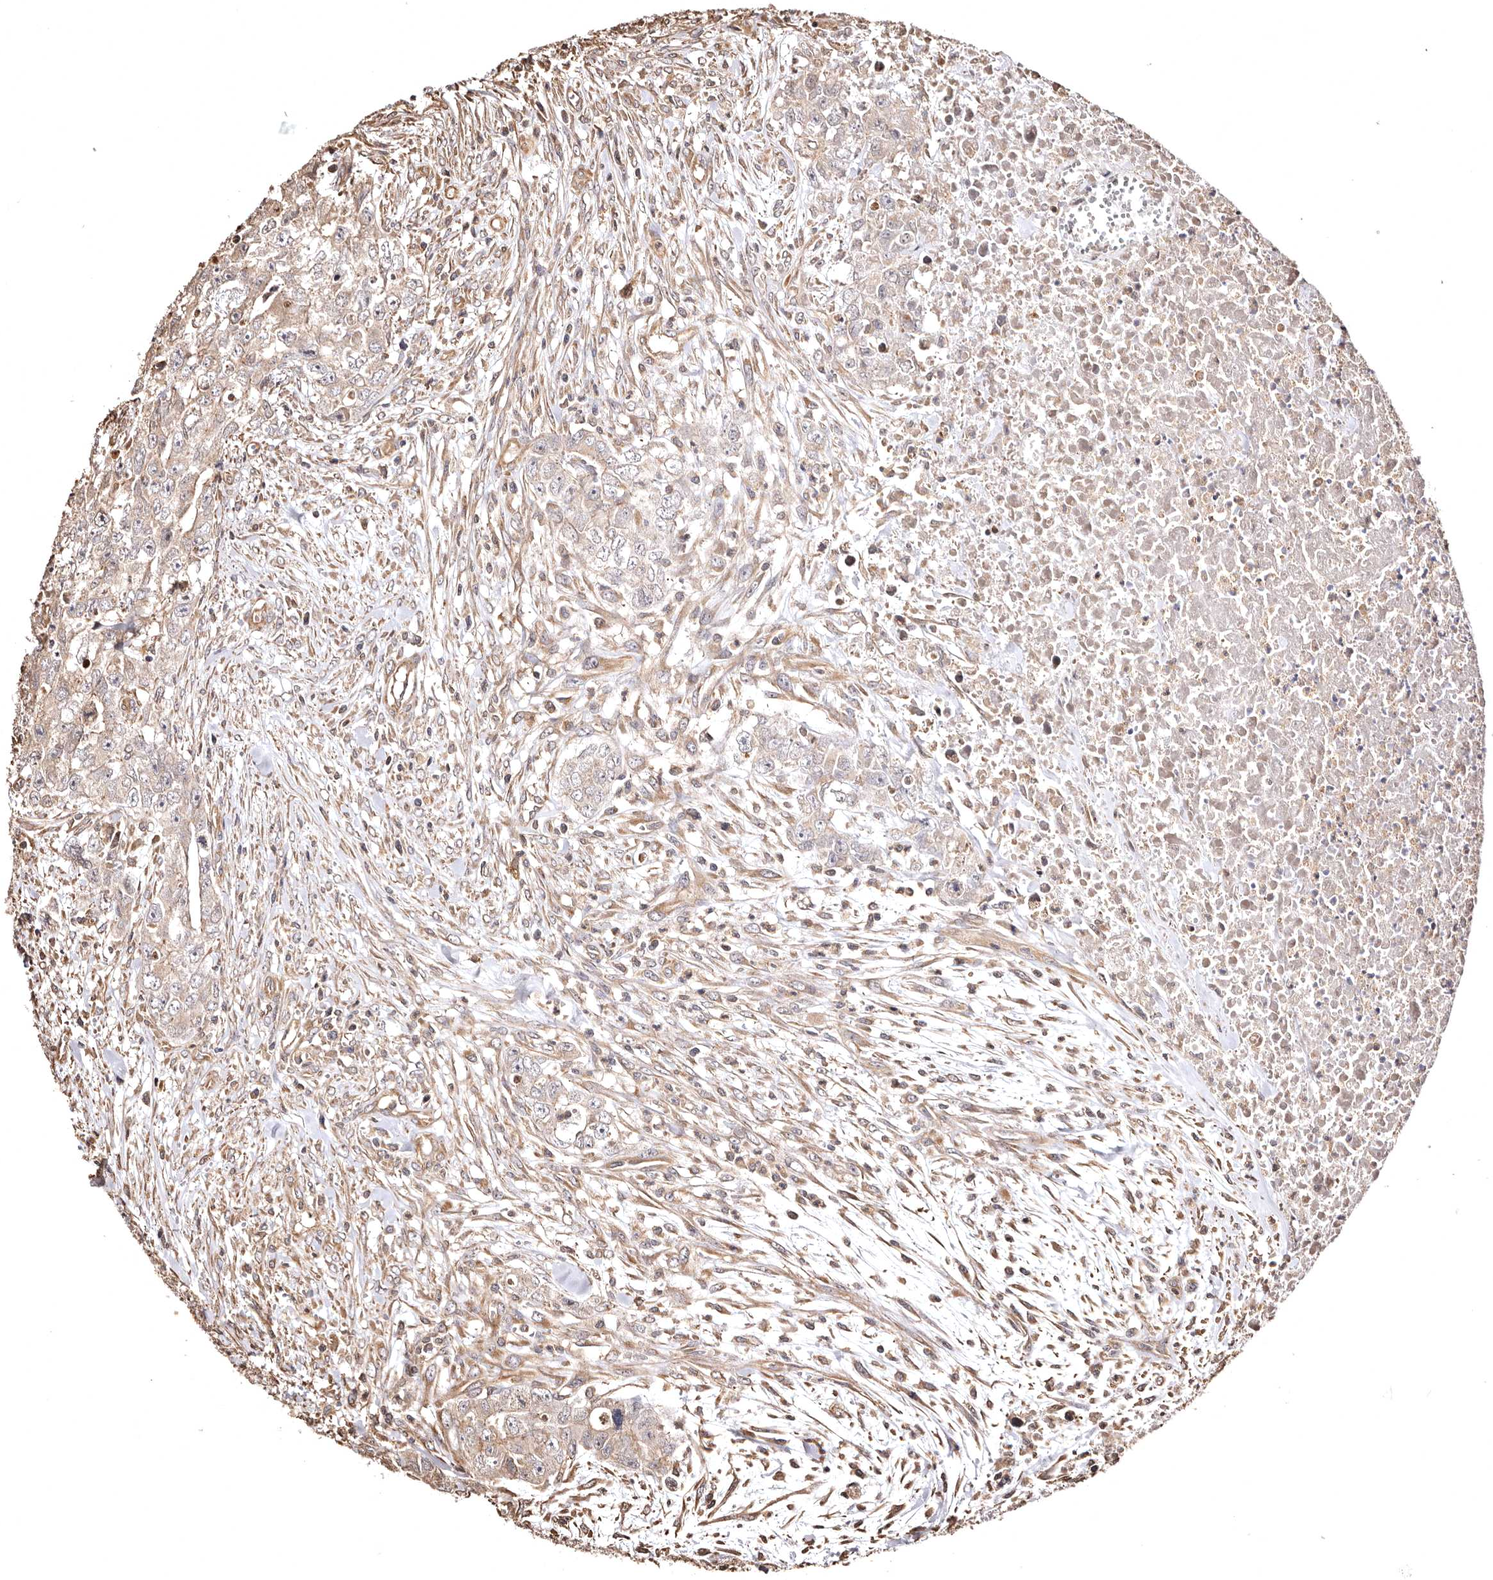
{"staining": {"intensity": "weak", "quantity": ">75%", "location": "cytoplasmic/membranous"}, "tissue": "testis cancer", "cell_type": "Tumor cells", "image_type": "cancer", "snomed": [{"axis": "morphology", "description": "Carcinoma, Embryonal, NOS"}, {"axis": "topography", "description": "Testis"}], "caption": "Immunohistochemical staining of embryonal carcinoma (testis) demonstrates low levels of weak cytoplasmic/membranous protein staining in about >75% of tumor cells. The staining was performed using DAB, with brown indicating positive protein expression. Nuclei are stained blue with hematoxylin.", "gene": "MACC1", "patient": {"sex": "male", "age": 28}}